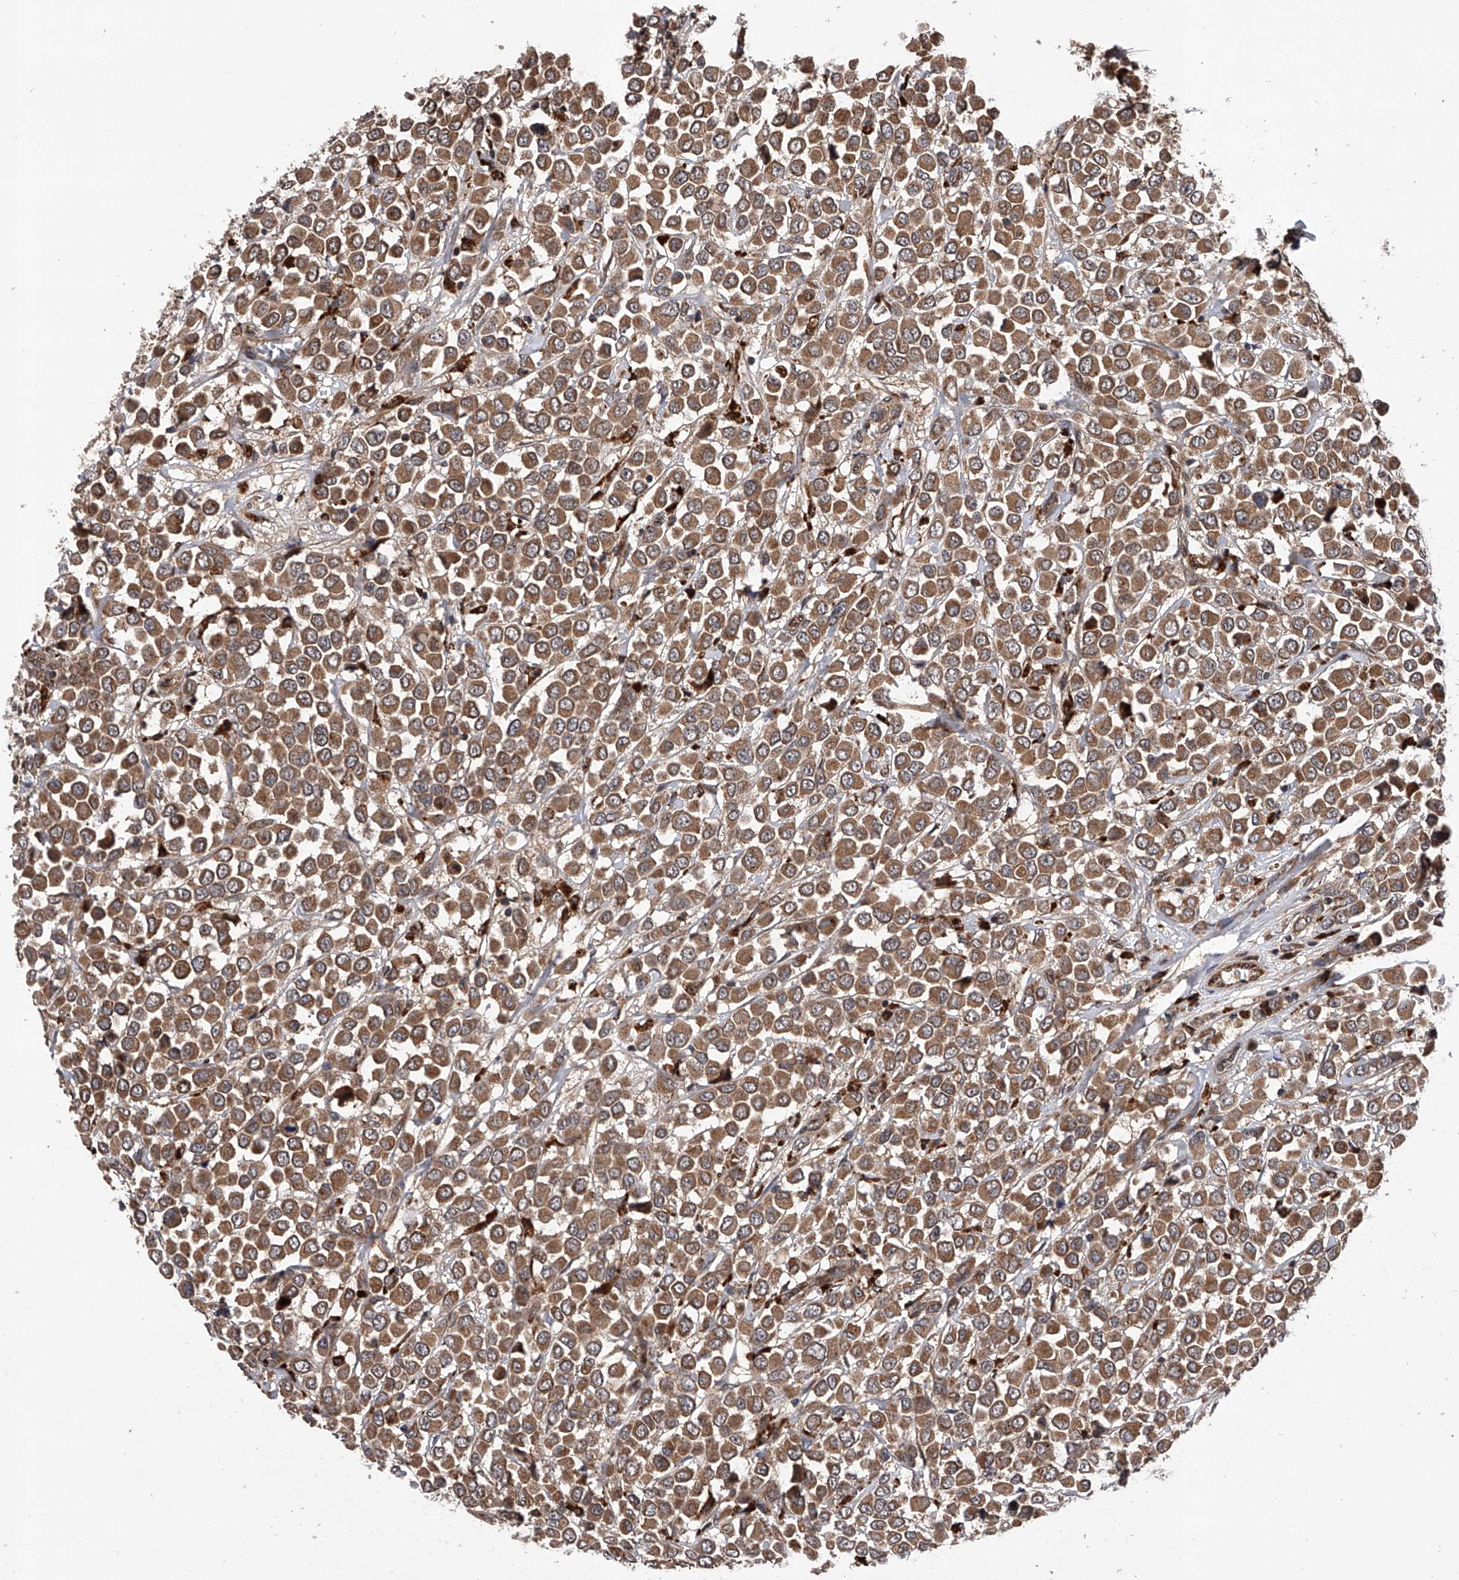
{"staining": {"intensity": "moderate", "quantity": ">75%", "location": "cytoplasmic/membranous"}, "tissue": "breast cancer", "cell_type": "Tumor cells", "image_type": "cancer", "snomed": [{"axis": "morphology", "description": "Duct carcinoma"}, {"axis": "topography", "description": "Breast"}], "caption": "Protein staining of breast cancer tissue exhibits moderate cytoplasmic/membranous staining in about >75% of tumor cells. (DAB IHC with brightfield microscopy, high magnification).", "gene": "MAP3K11", "patient": {"sex": "female", "age": 61}}